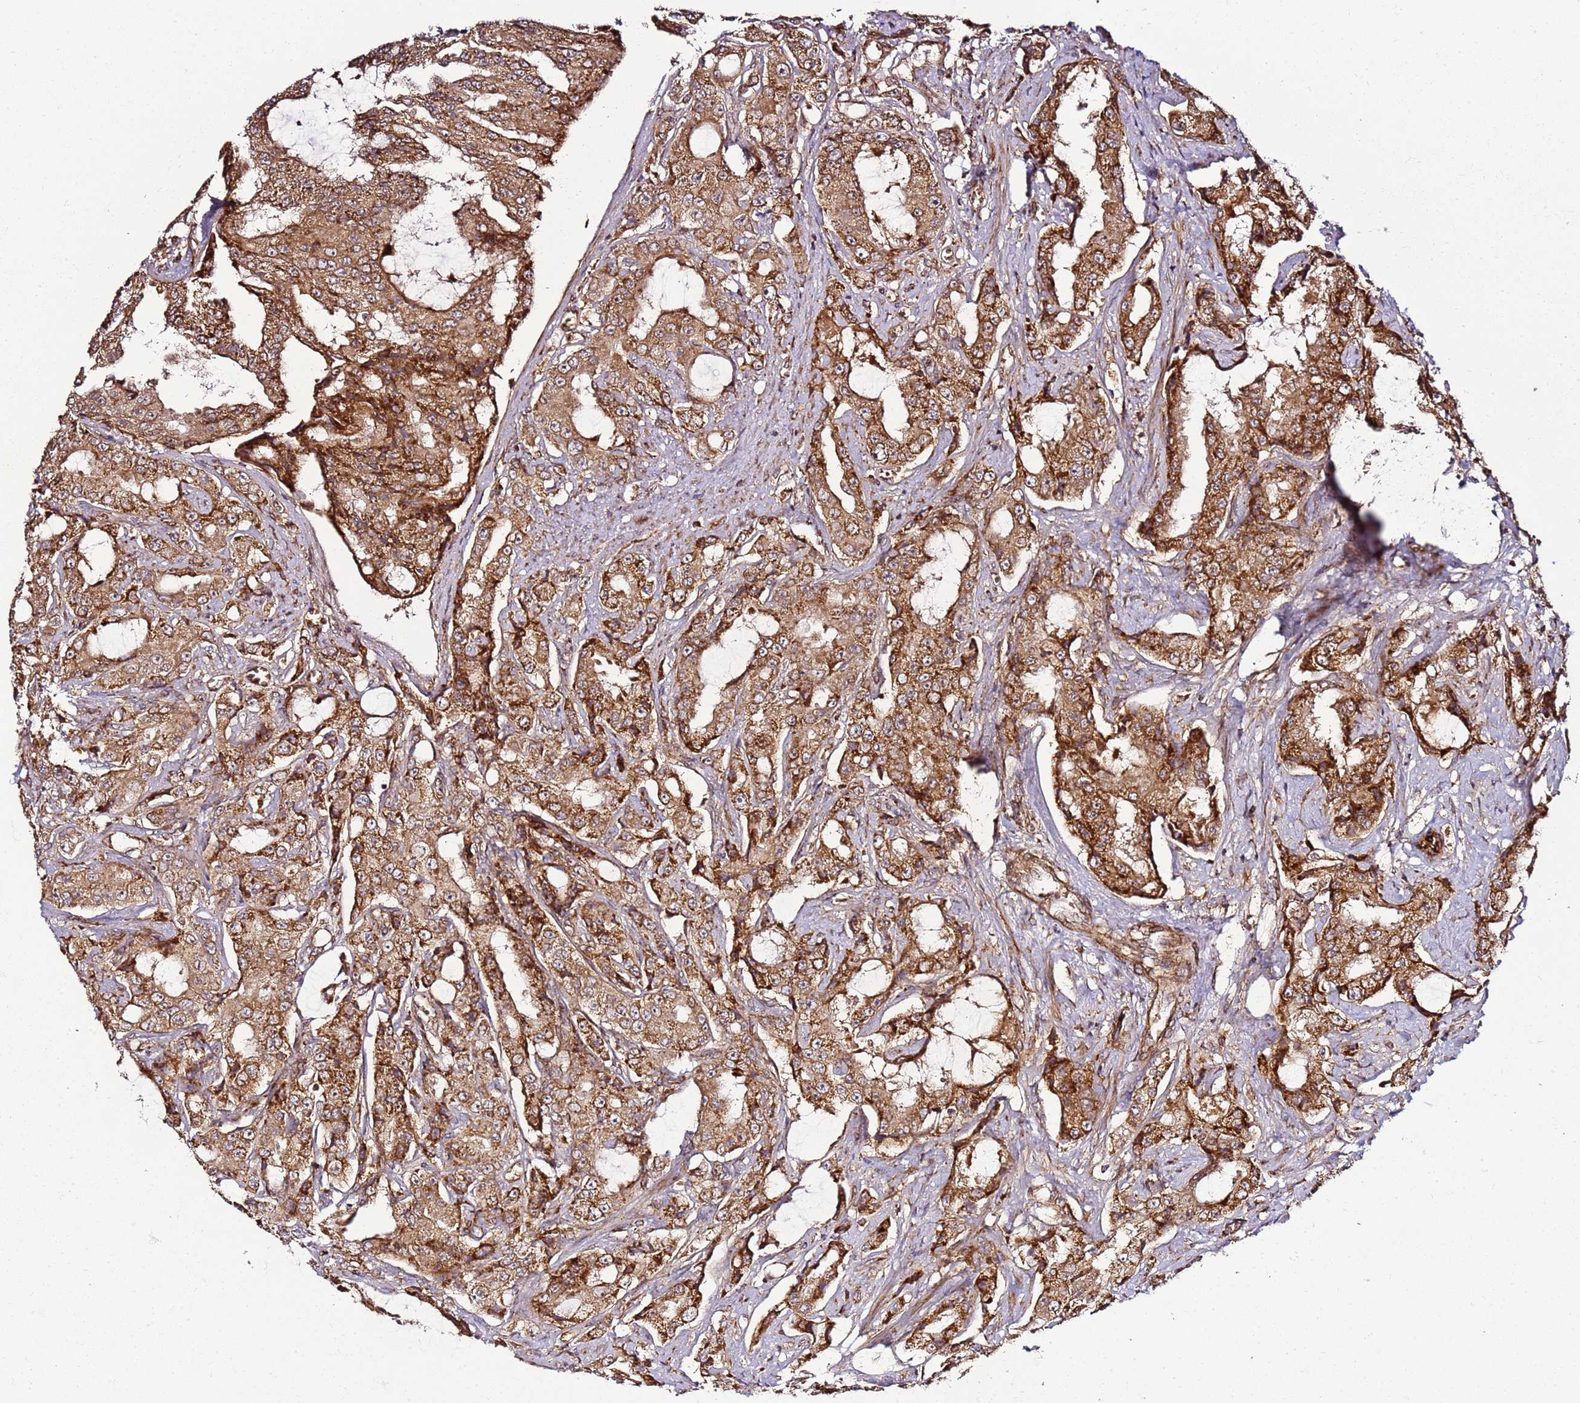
{"staining": {"intensity": "strong", "quantity": ">75%", "location": "cytoplasmic/membranous"}, "tissue": "prostate cancer", "cell_type": "Tumor cells", "image_type": "cancer", "snomed": [{"axis": "morphology", "description": "Adenocarcinoma, High grade"}, {"axis": "topography", "description": "Prostate"}], "caption": "Prostate cancer stained with DAB immunohistochemistry (IHC) exhibits high levels of strong cytoplasmic/membranous staining in about >75% of tumor cells. (DAB IHC with brightfield microscopy, high magnification).", "gene": "TM2D2", "patient": {"sex": "male", "age": 73}}